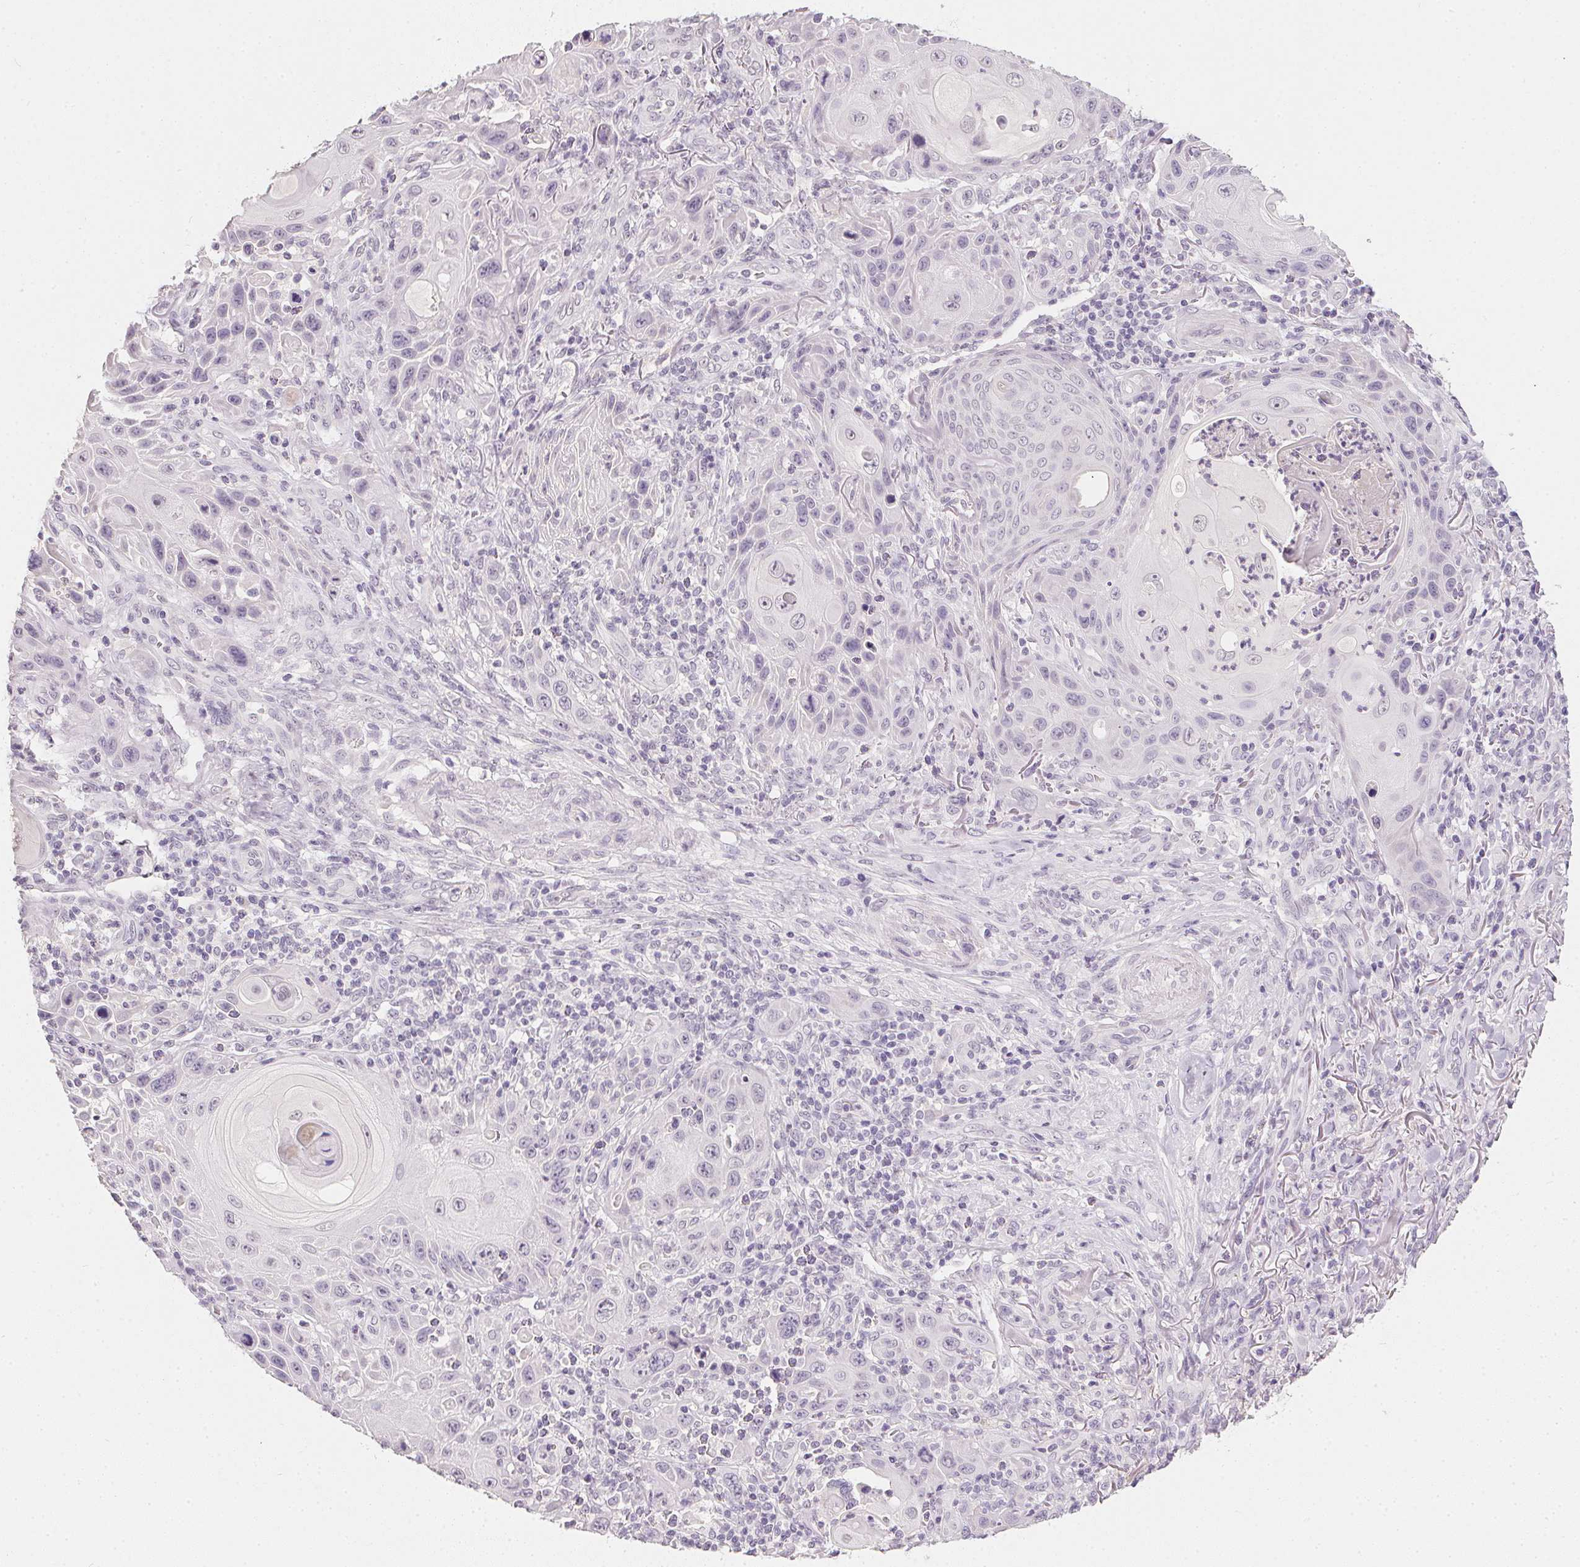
{"staining": {"intensity": "negative", "quantity": "none", "location": "none"}, "tissue": "skin cancer", "cell_type": "Tumor cells", "image_type": "cancer", "snomed": [{"axis": "morphology", "description": "Squamous cell carcinoma, NOS"}, {"axis": "topography", "description": "Skin"}], "caption": "Immunohistochemistry (IHC) photomicrograph of neoplastic tissue: human squamous cell carcinoma (skin) stained with DAB reveals no significant protein positivity in tumor cells. Brightfield microscopy of immunohistochemistry (IHC) stained with DAB (brown) and hematoxylin (blue), captured at high magnification.", "gene": "PPY", "patient": {"sex": "female", "age": 94}}